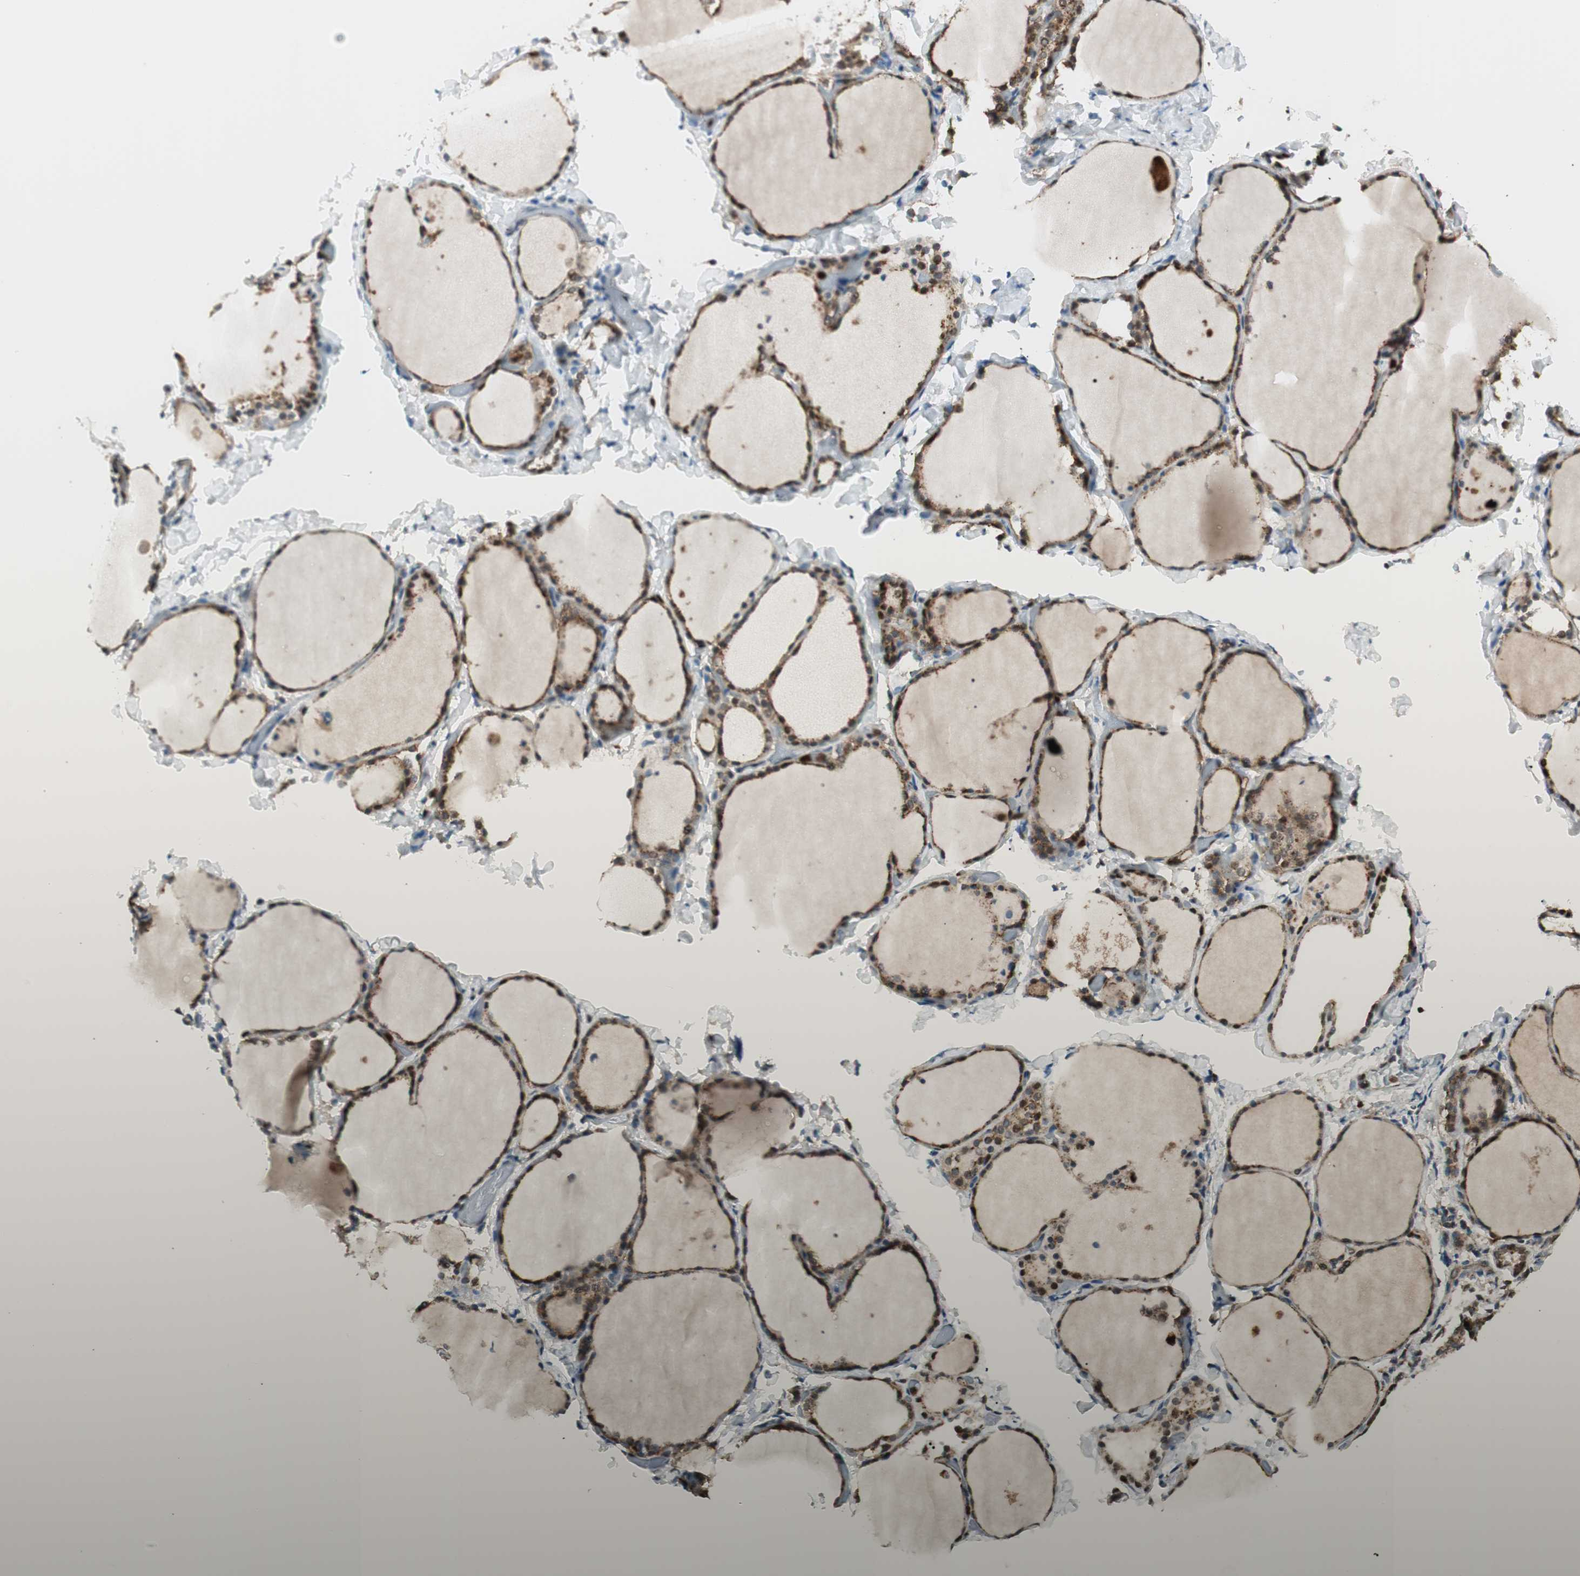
{"staining": {"intensity": "moderate", "quantity": ">75%", "location": "cytoplasmic/membranous,nuclear"}, "tissue": "thyroid gland", "cell_type": "Glandular cells", "image_type": "normal", "snomed": [{"axis": "morphology", "description": "Normal tissue, NOS"}, {"axis": "morphology", "description": "Papillary adenocarcinoma, NOS"}, {"axis": "topography", "description": "Thyroid gland"}], "caption": "The micrograph displays a brown stain indicating the presence of a protein in the cytoplasmic/membranous,nuclear of glandular cells in thyroid gland.", "gene": "LTA4H", "patient": {"sex": "female", "age": 30}}